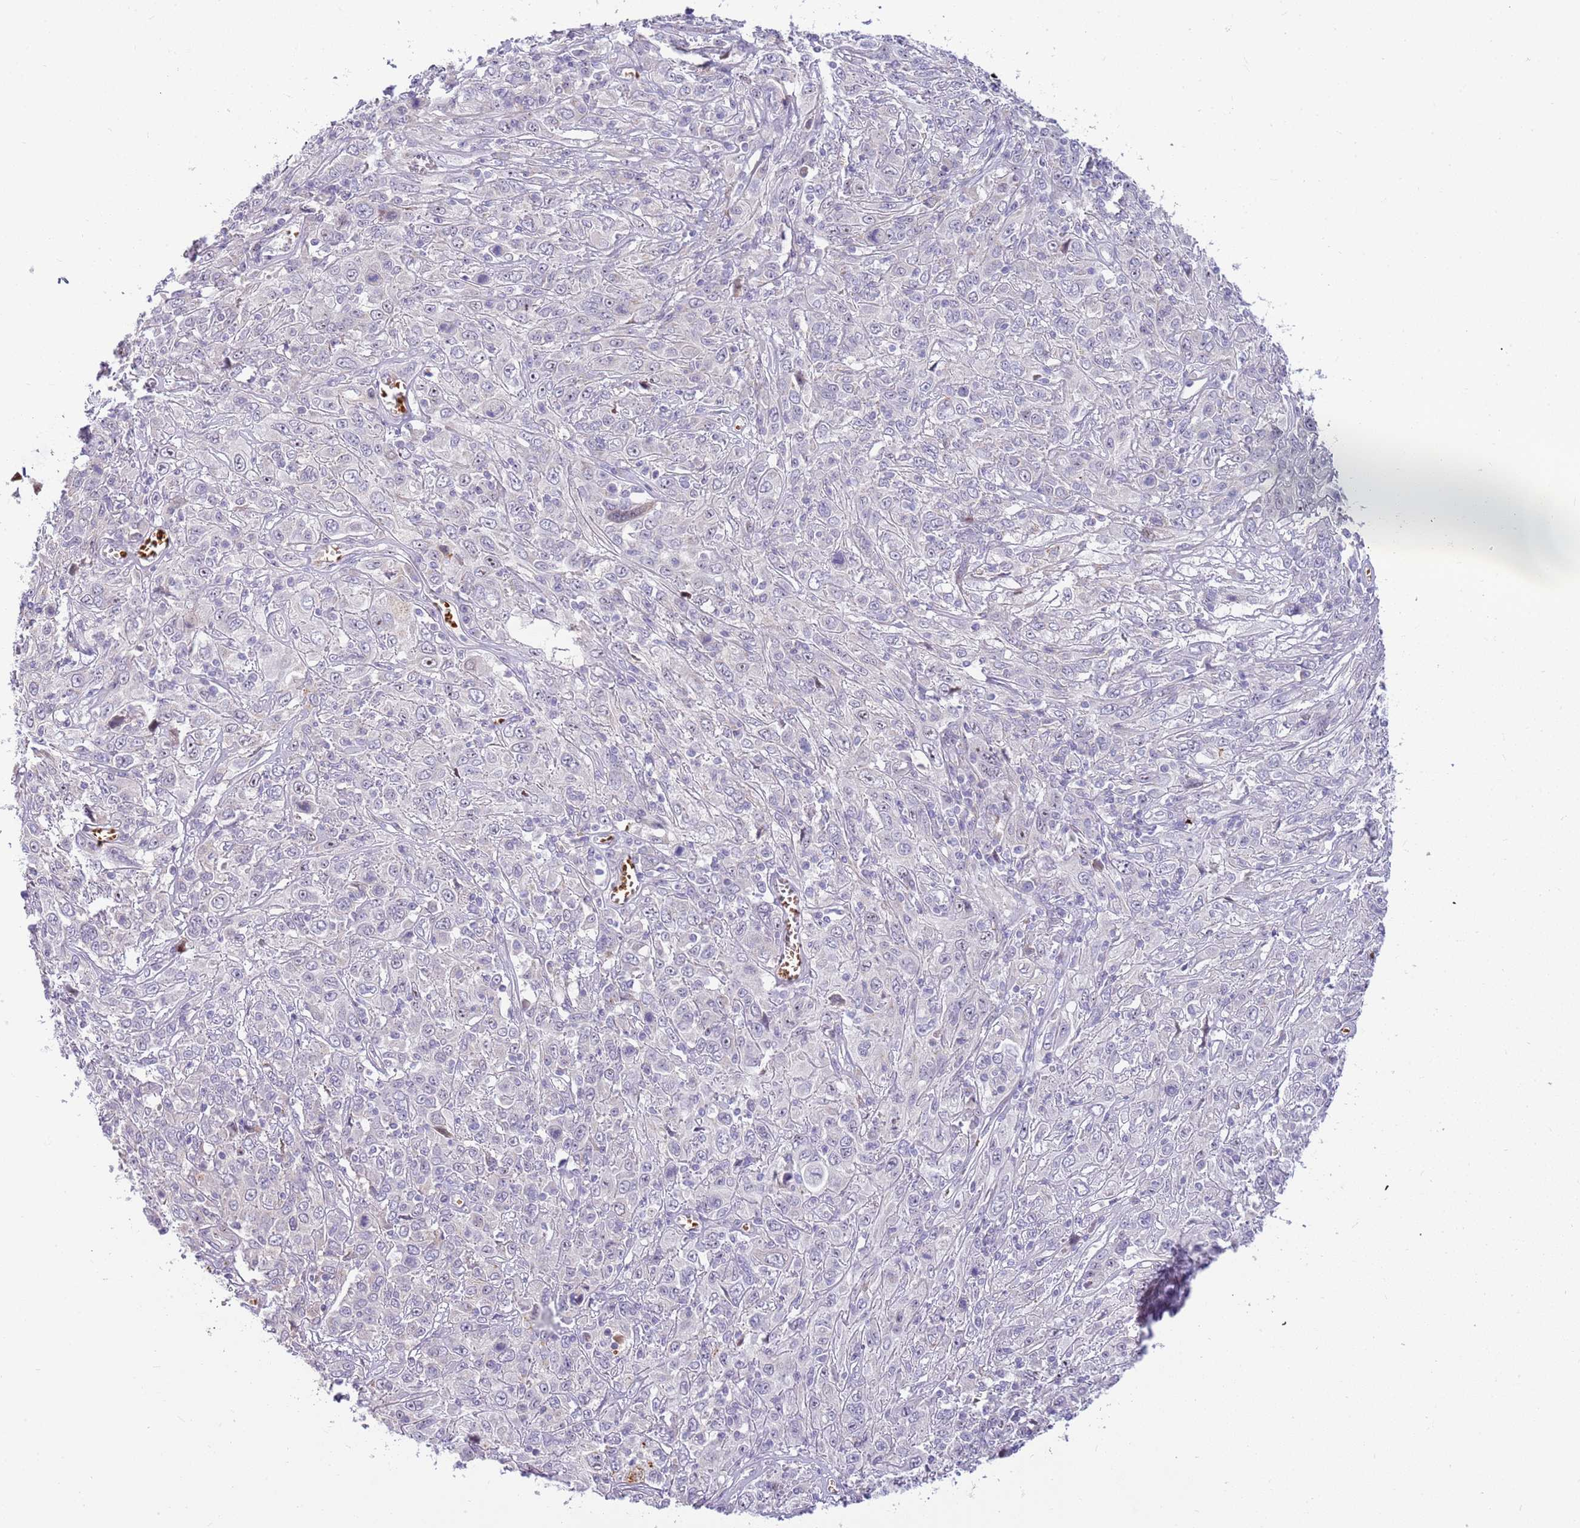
{"staining": {"intensity": "negative", "quantity": "none", "location": "none"}, "tissue": "cervical cancer", "cell_type": "Tumor cells", "image_type": "cancer", "snomed": [{"axis": "morphology", "description": "Squamous cell carcinoma, NOS"}, {"axis": "topography", "description": "Cervix"}], "caption": "This is an immunohistochemistry (IHC) photomicrograph of cervical cancer. There is no positivity in tumor cells.", "gene": "DNAJA3", "patient": {"sex": "female", "age": 46}}